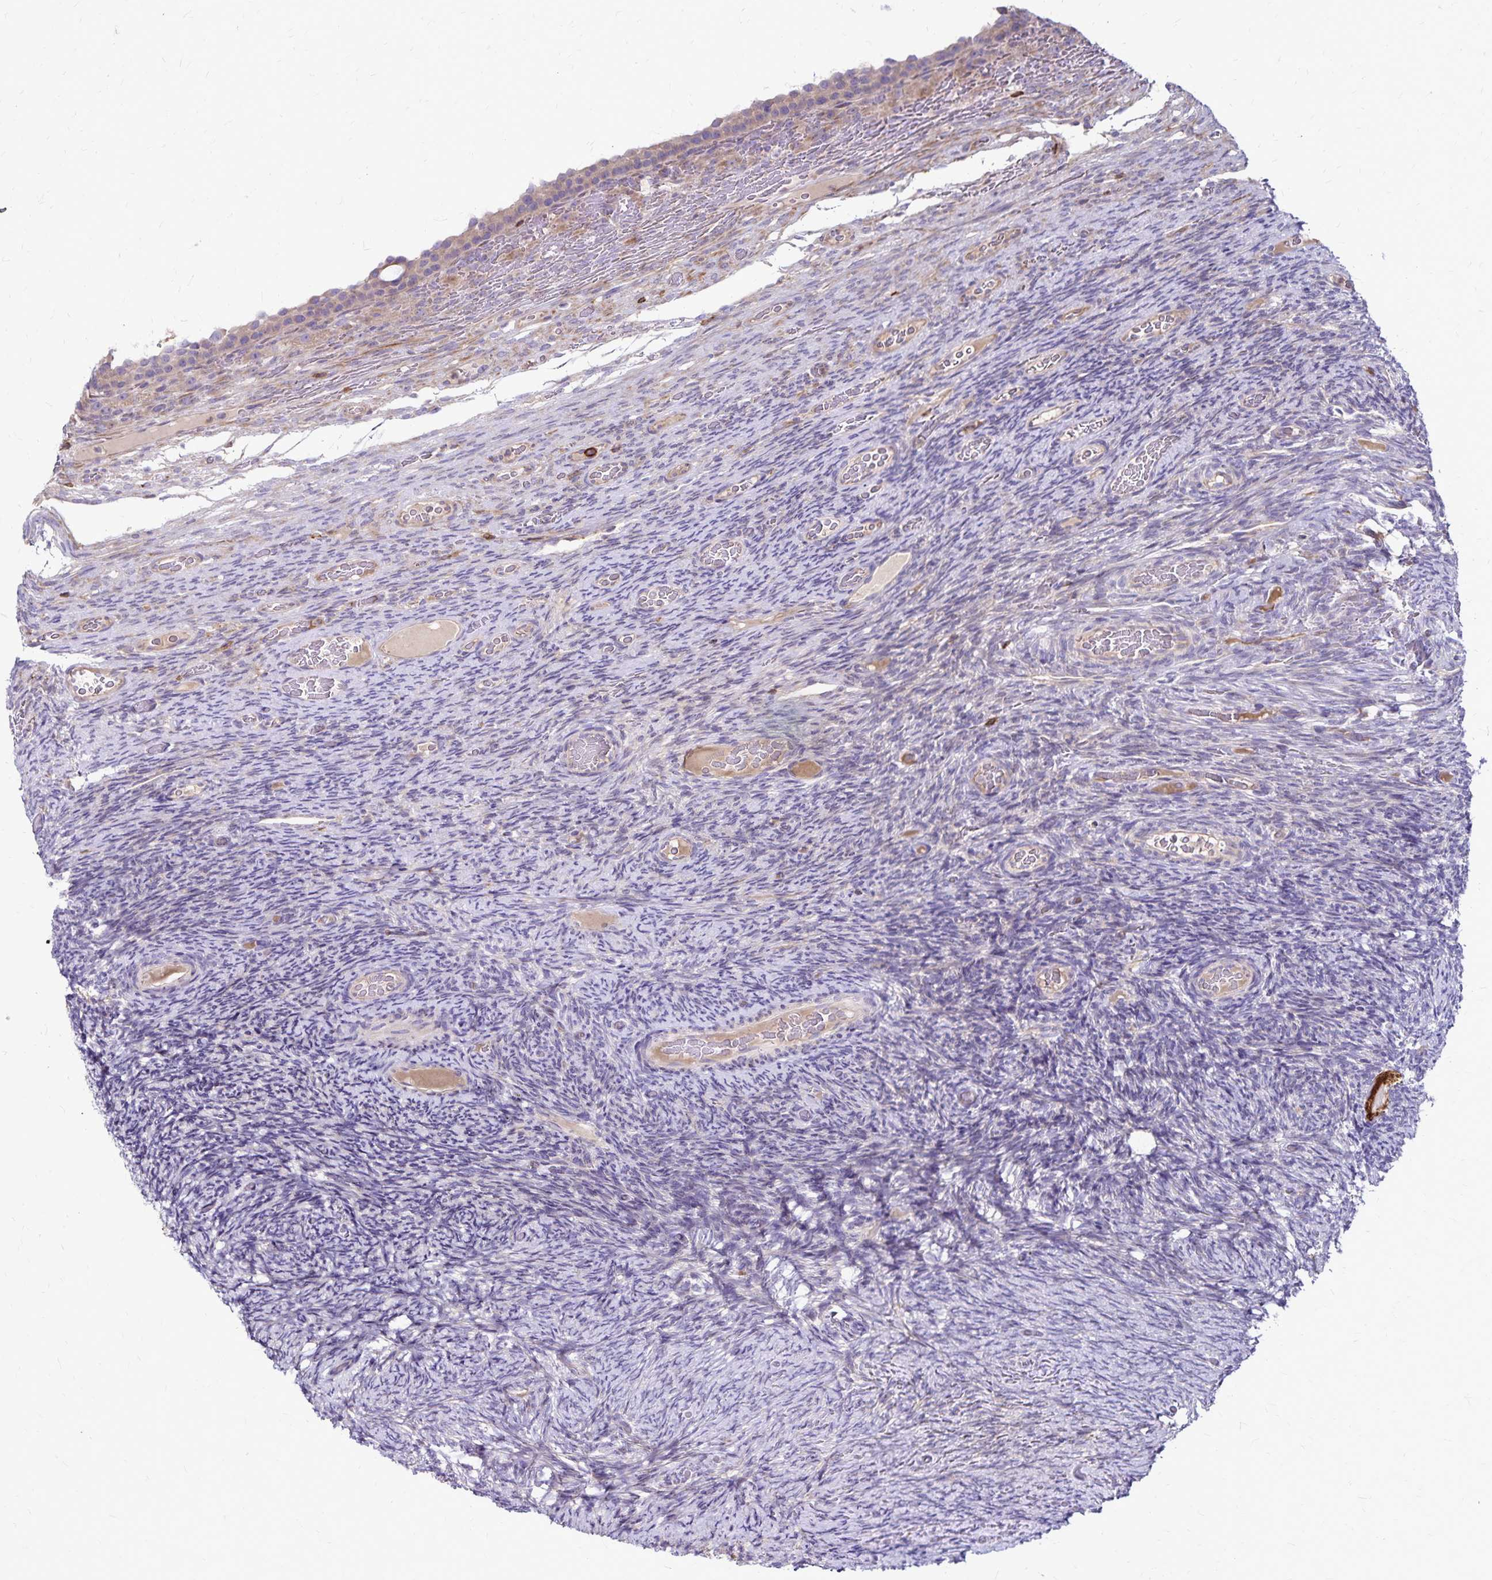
{"staining": {"intensity": "strong", "quantity": ">75%", "location": "cytoplasmic/membranous"}, "tissue": "ovary", "cell_type": "Follicle cells", "image_type": "normal", "snomed": [{"axis": "morphology", "description": "Normal tissue, NOS"}, {"axis": "topography", "description": "Ovary"}], "caption": "The image reveals staining of benign ovary, revealing strong cytoplasmic/membranous protein positivity (brown color) within follicle cells.", "gene": "NAGPA", "patient": {"sex": "female", "age": 34}}